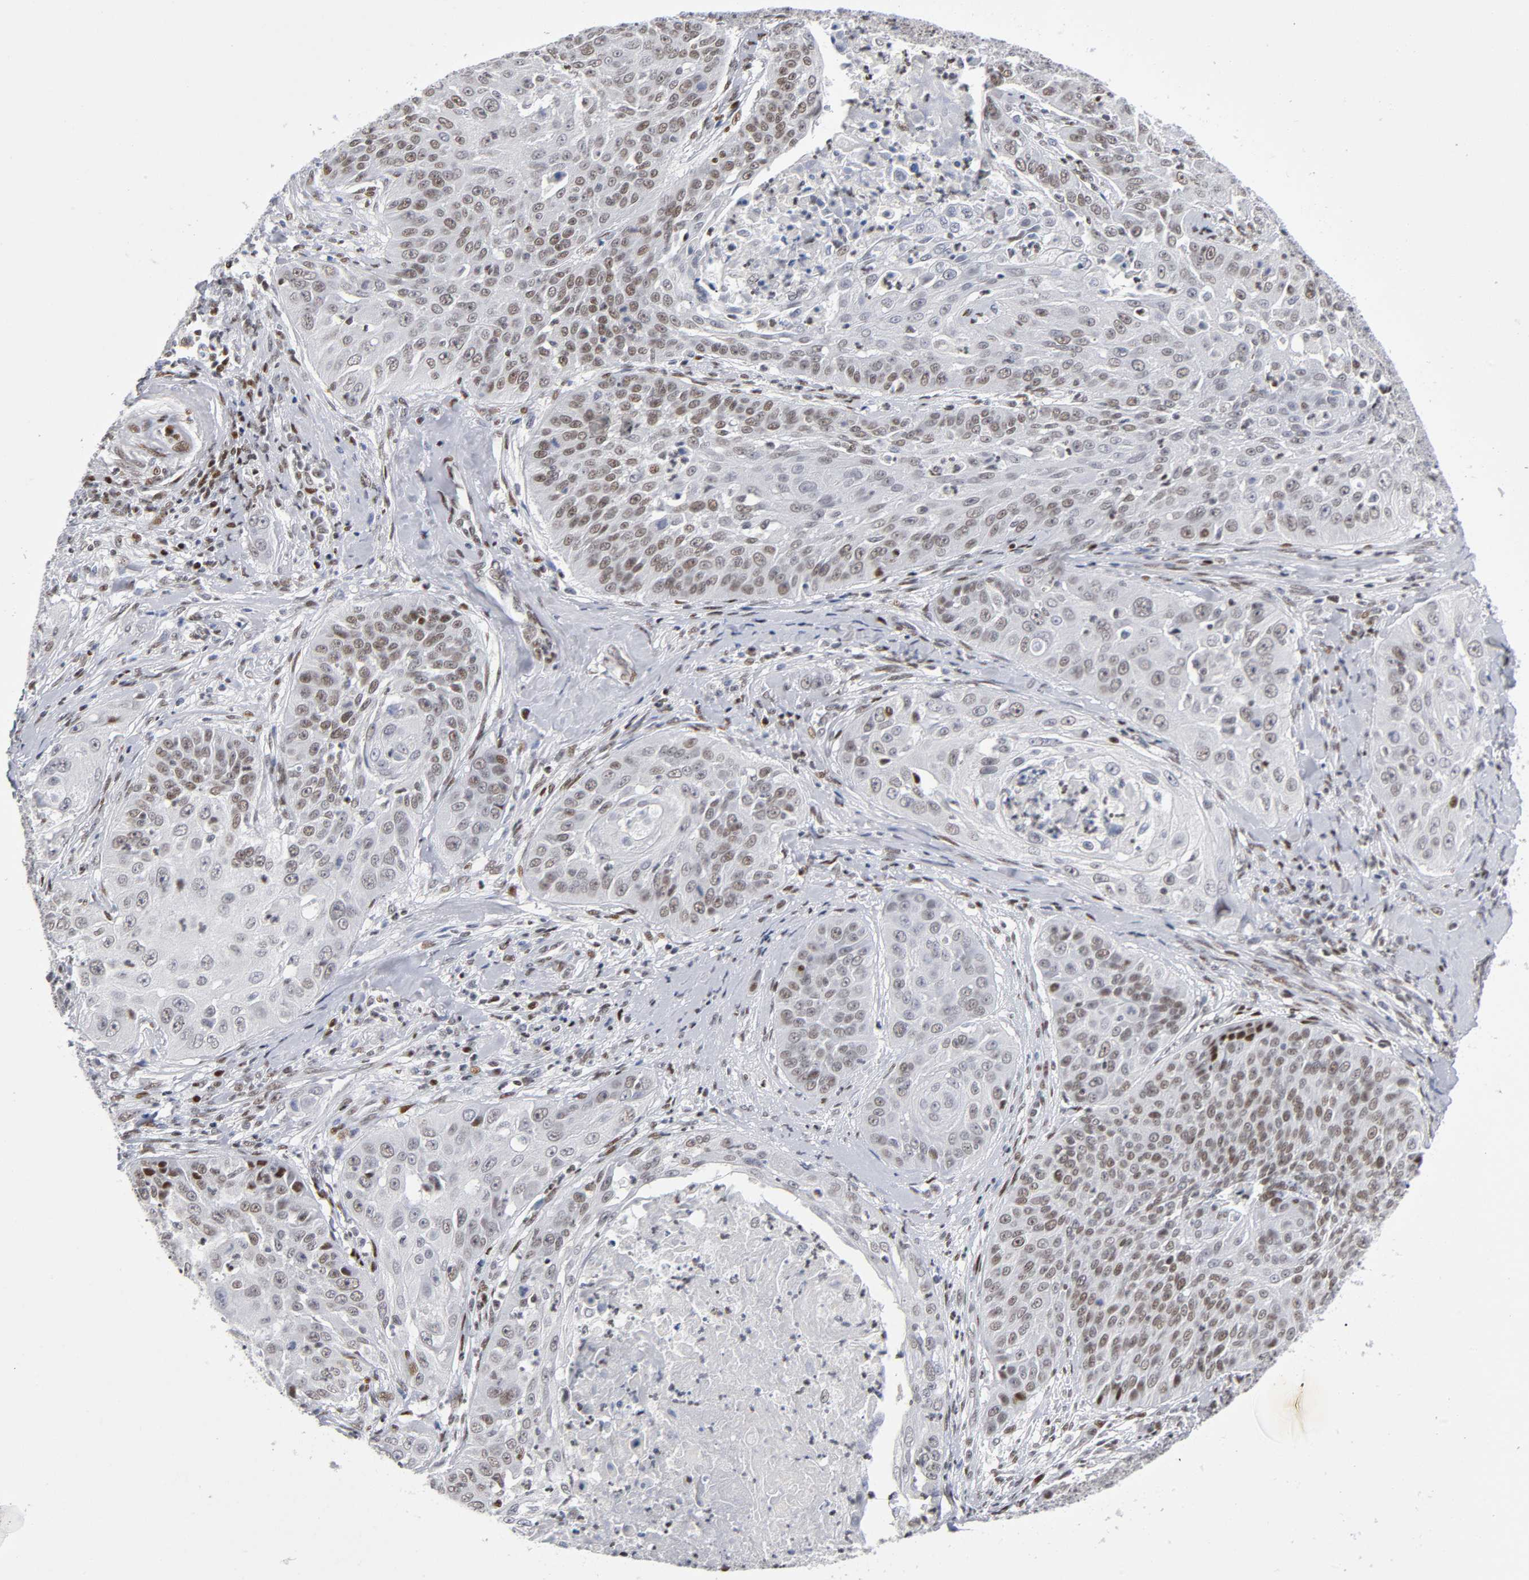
{"staining": {"intensity": "weak", "quantity": ">75%", "location": "nuclear"}, "tissue": "cervical cancer", "cell_type": "Tumor cells", "image_type": "cancer", "snomed": [{"axis": "morphology", "description": "Squamous cell carcinoma, NOS"}, {"axis": "topography", "description": "Cervix"}], "caption": "Immunohistochemical staining of cervical cancer (squamous cell carcinoma) demonstrates low levels of weak nuclear positivity in approximately >75% of tumor cells. The staining was performed using DAB, with brown indicating positive protein expression. Nuclei are stained blue with hematoxylin.", "gene": "SP3", "patient": {"sex": "female", "age": 64}}